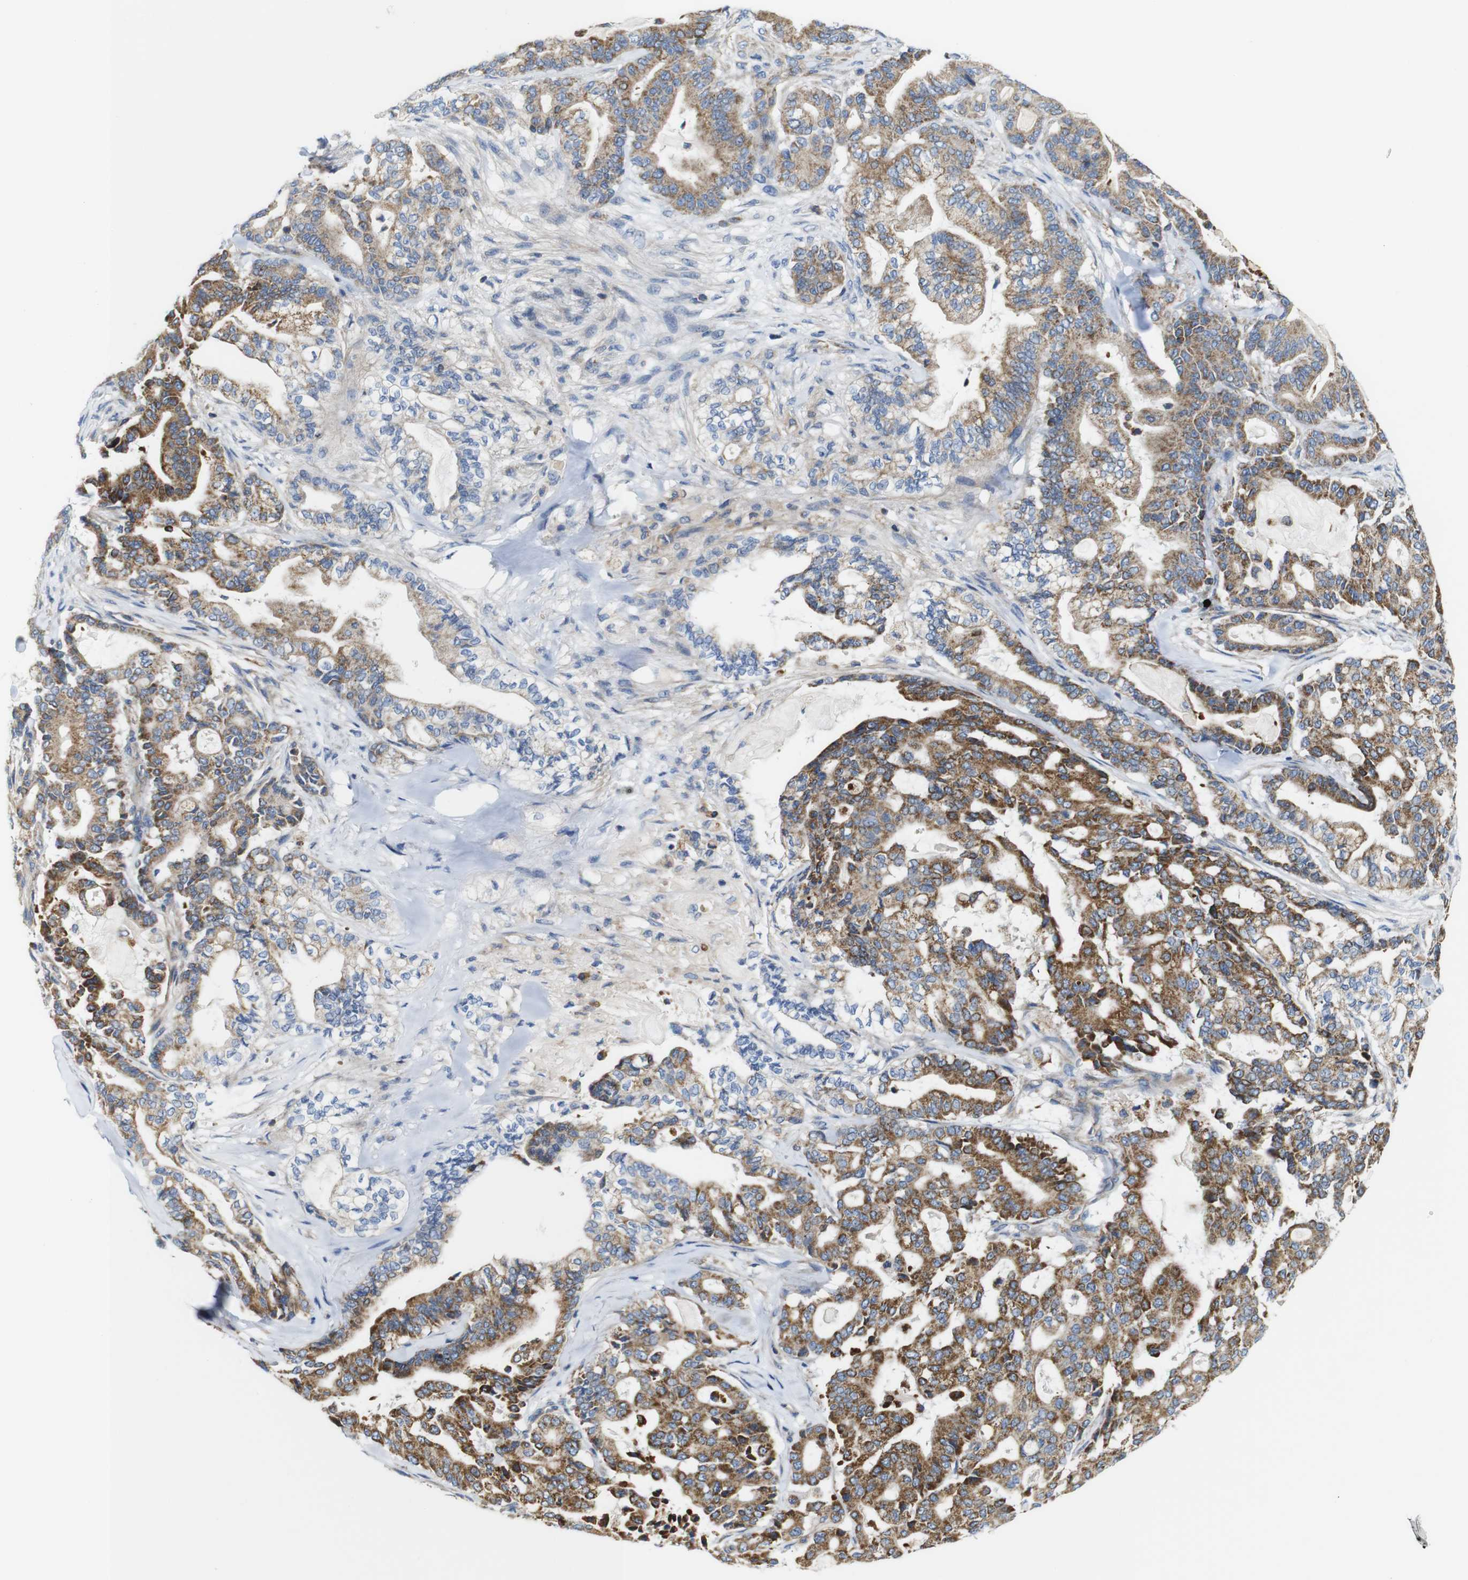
{"staining": {"intensity": "strong", "quantity": ">75%", "location": "cytoplasmic/membranous"}, "tissue": "pancreatic cancer", "cell_type": "Tumor cells", "image_type": "cancer", "snomed": [{"axis": "morphology", "description": "Adenocarcinoma, NOS"}, {"axis": "topography", "description": "Pancreas"}], "caption": "Immunohistochemical staining of human pancreatic cancer demonstrates high levels of strong cytoplasmic/membranous staining in about >75% of tumor cells. (DAB = brown stain, brightfield microscopy at high magnification).", "gene": "PDCD1LG2", "patient": {"sex": "male", "age": 63}}